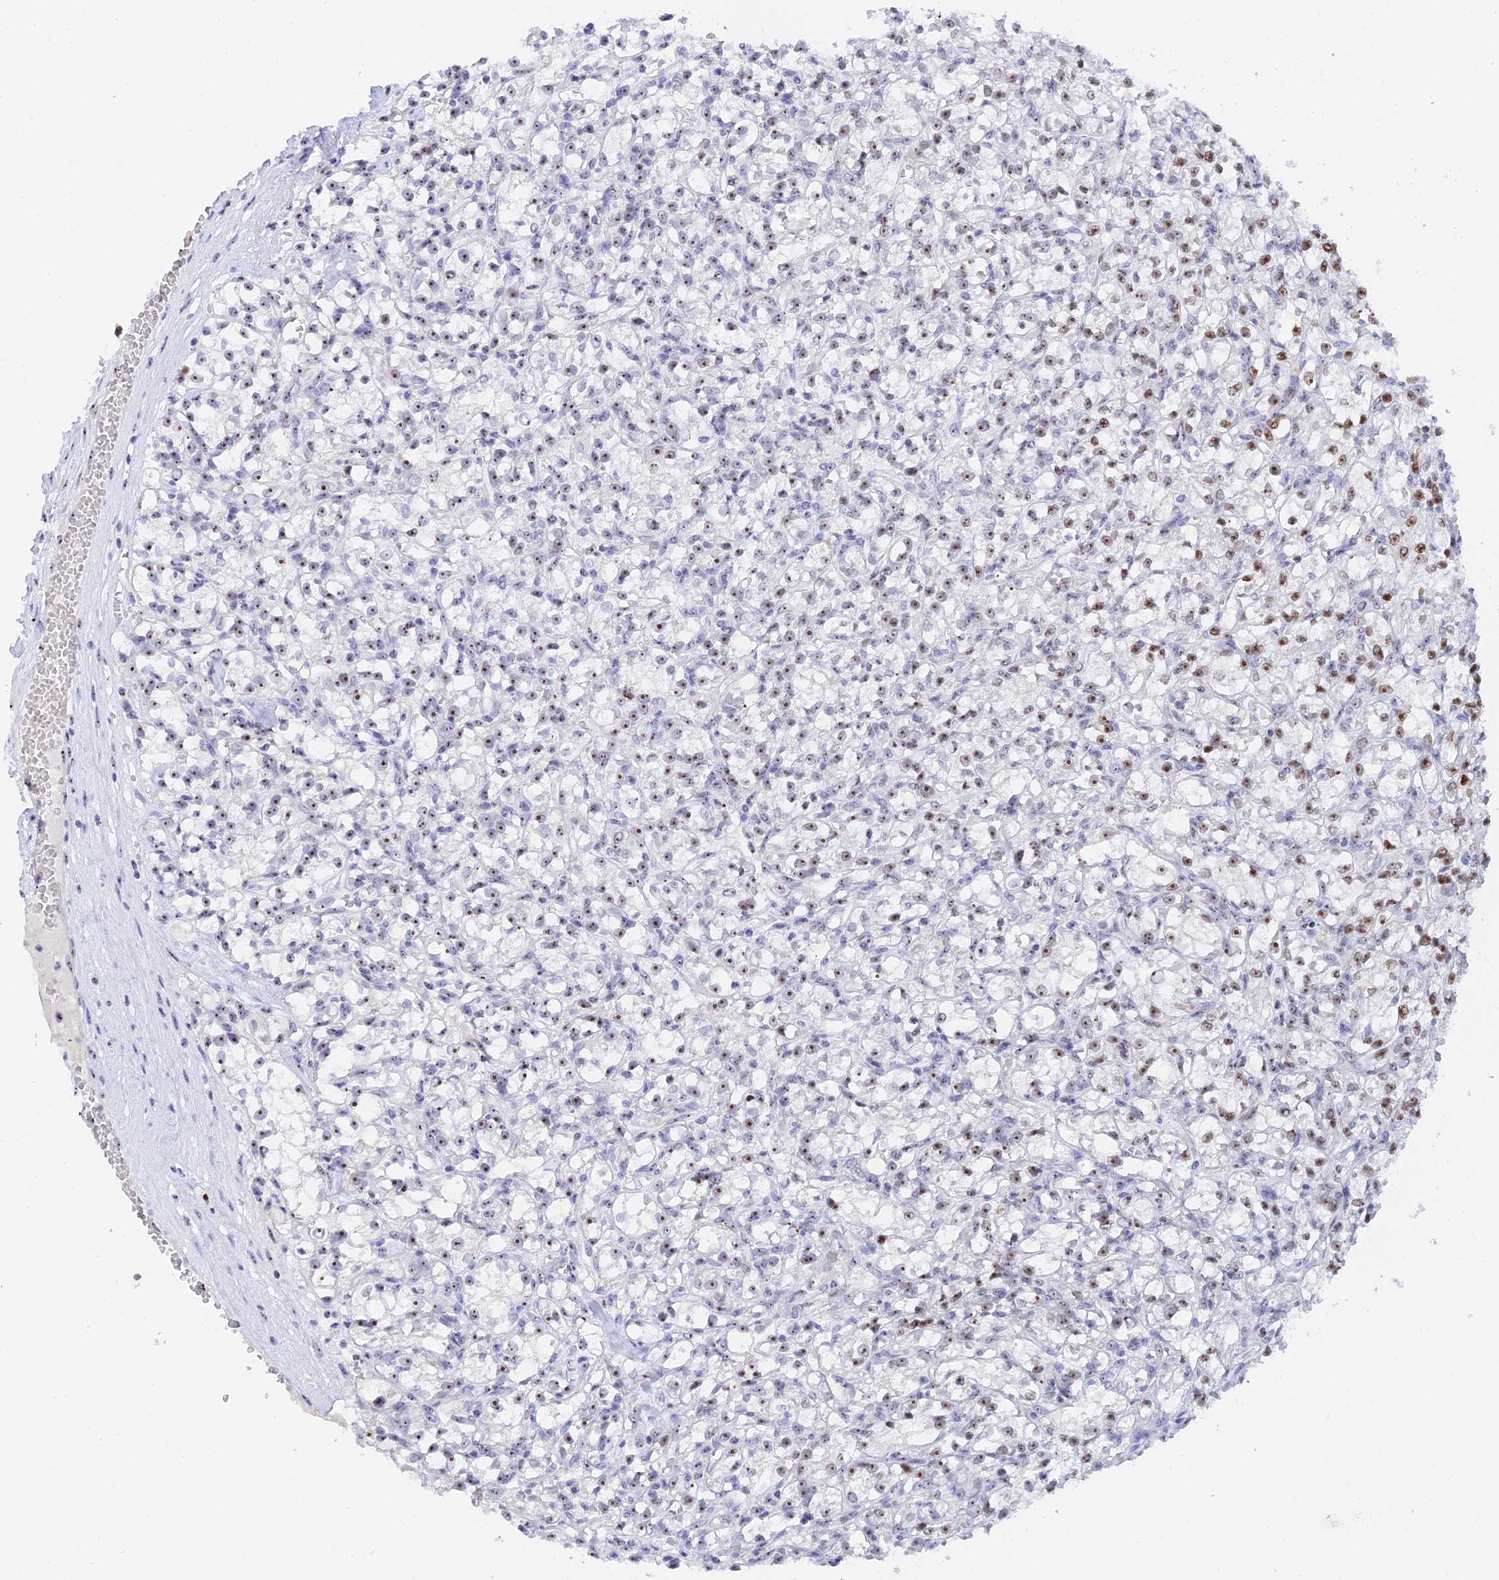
{"staining": {"intensity": "moderate", "quantity": ">75%", "location": "nuclear"}, "tissue": "renal cancer", "cell_type": "Tumor cells", "image_type": "cancer", "snomed": [{"axis": "morphology", "description": "Adenocarcinoma, NOS"}, {"axis": "topography", "description": "Kidney"}], "caption": "Brown immunohistochemical staining in human renal cancer (adenocarcinoma) shows moderate nuclear expression in about >75% of tumor cells. (IHC, brightfield microscopy, high magnification).", "gene": "RSL1D1", "patient": {"sex": "female", "age": 59}}